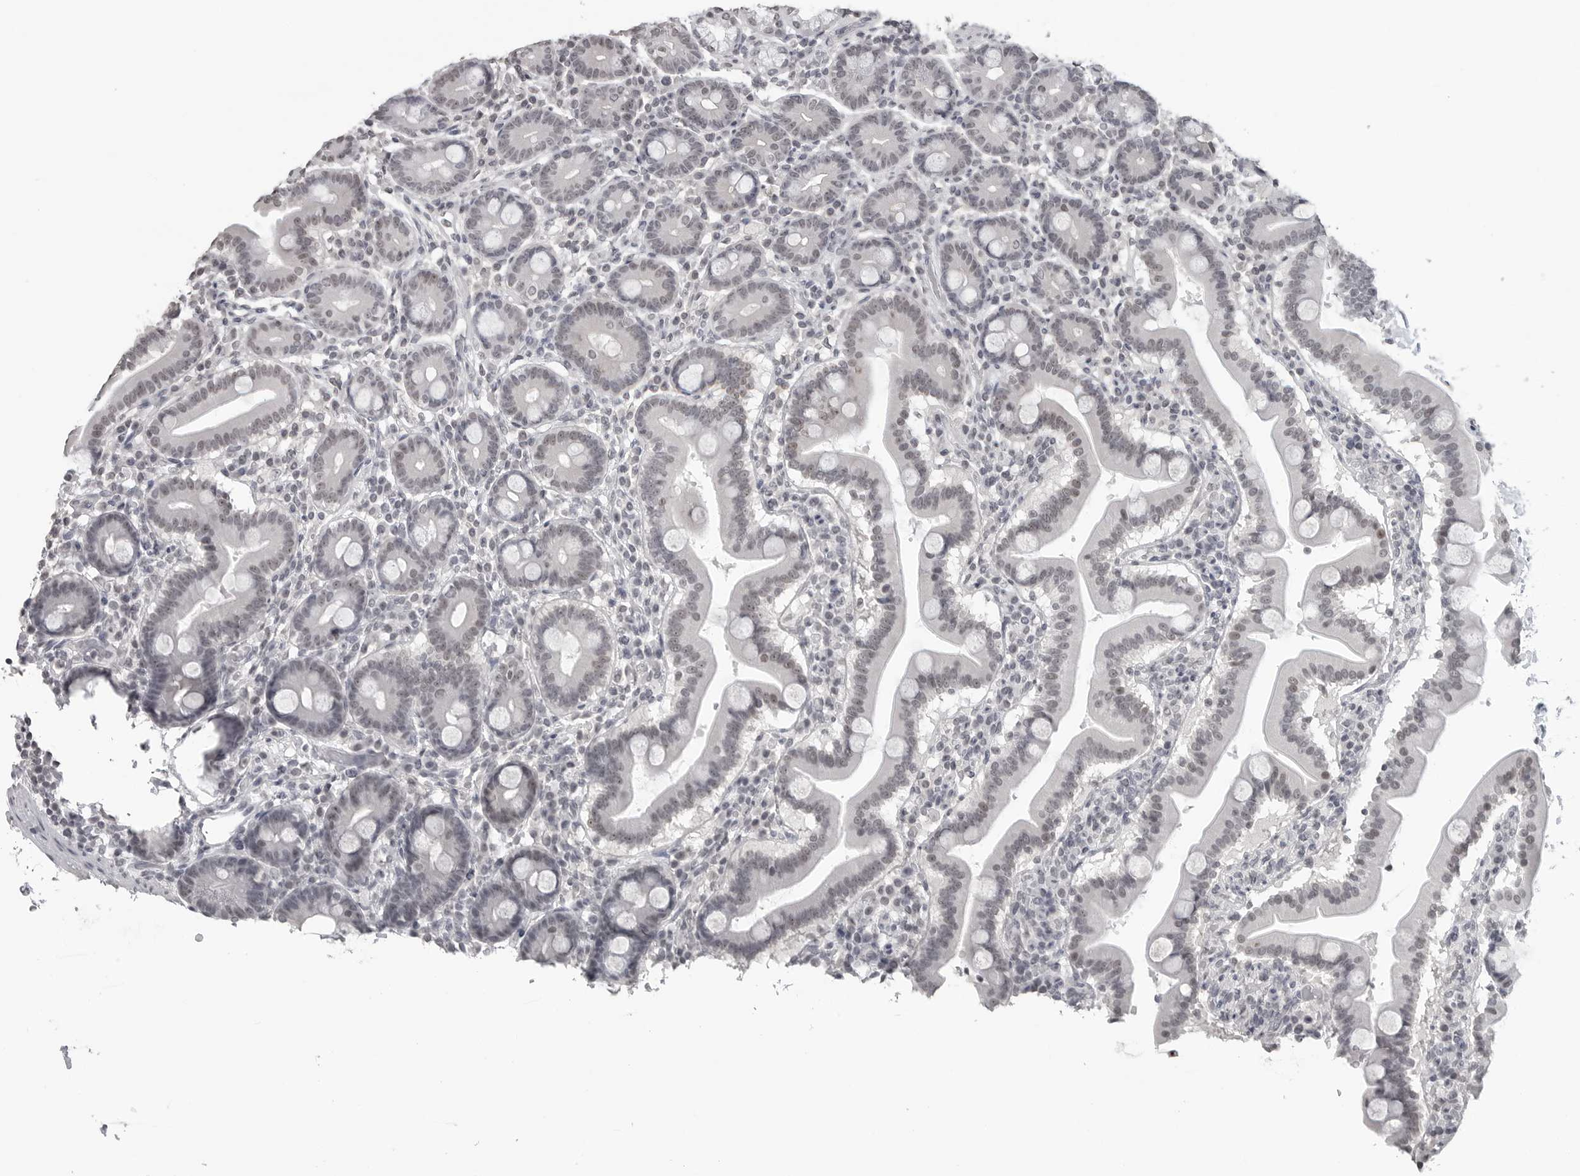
{"staining": {"intensity": "negative", "quantity": "none", "location": "none"}, "tissue": "duodenum", "cell_type": "Glandular cells", "image_type": "normal", "snomed": [{"axis": "morphology", "description": "Normal tissue, NOS"}, {"axis": "topography", "description": "Duodenum"}], "caption": "Immunohistochemical staining of normal duodenum shows no significant positivity in glandular cells. The staining is performed using DAB brown chromogen with nuclei counter-stained in using hematoxylin.", "gene": "DDX54", "patient": {"sex": "male", "age": 54}}